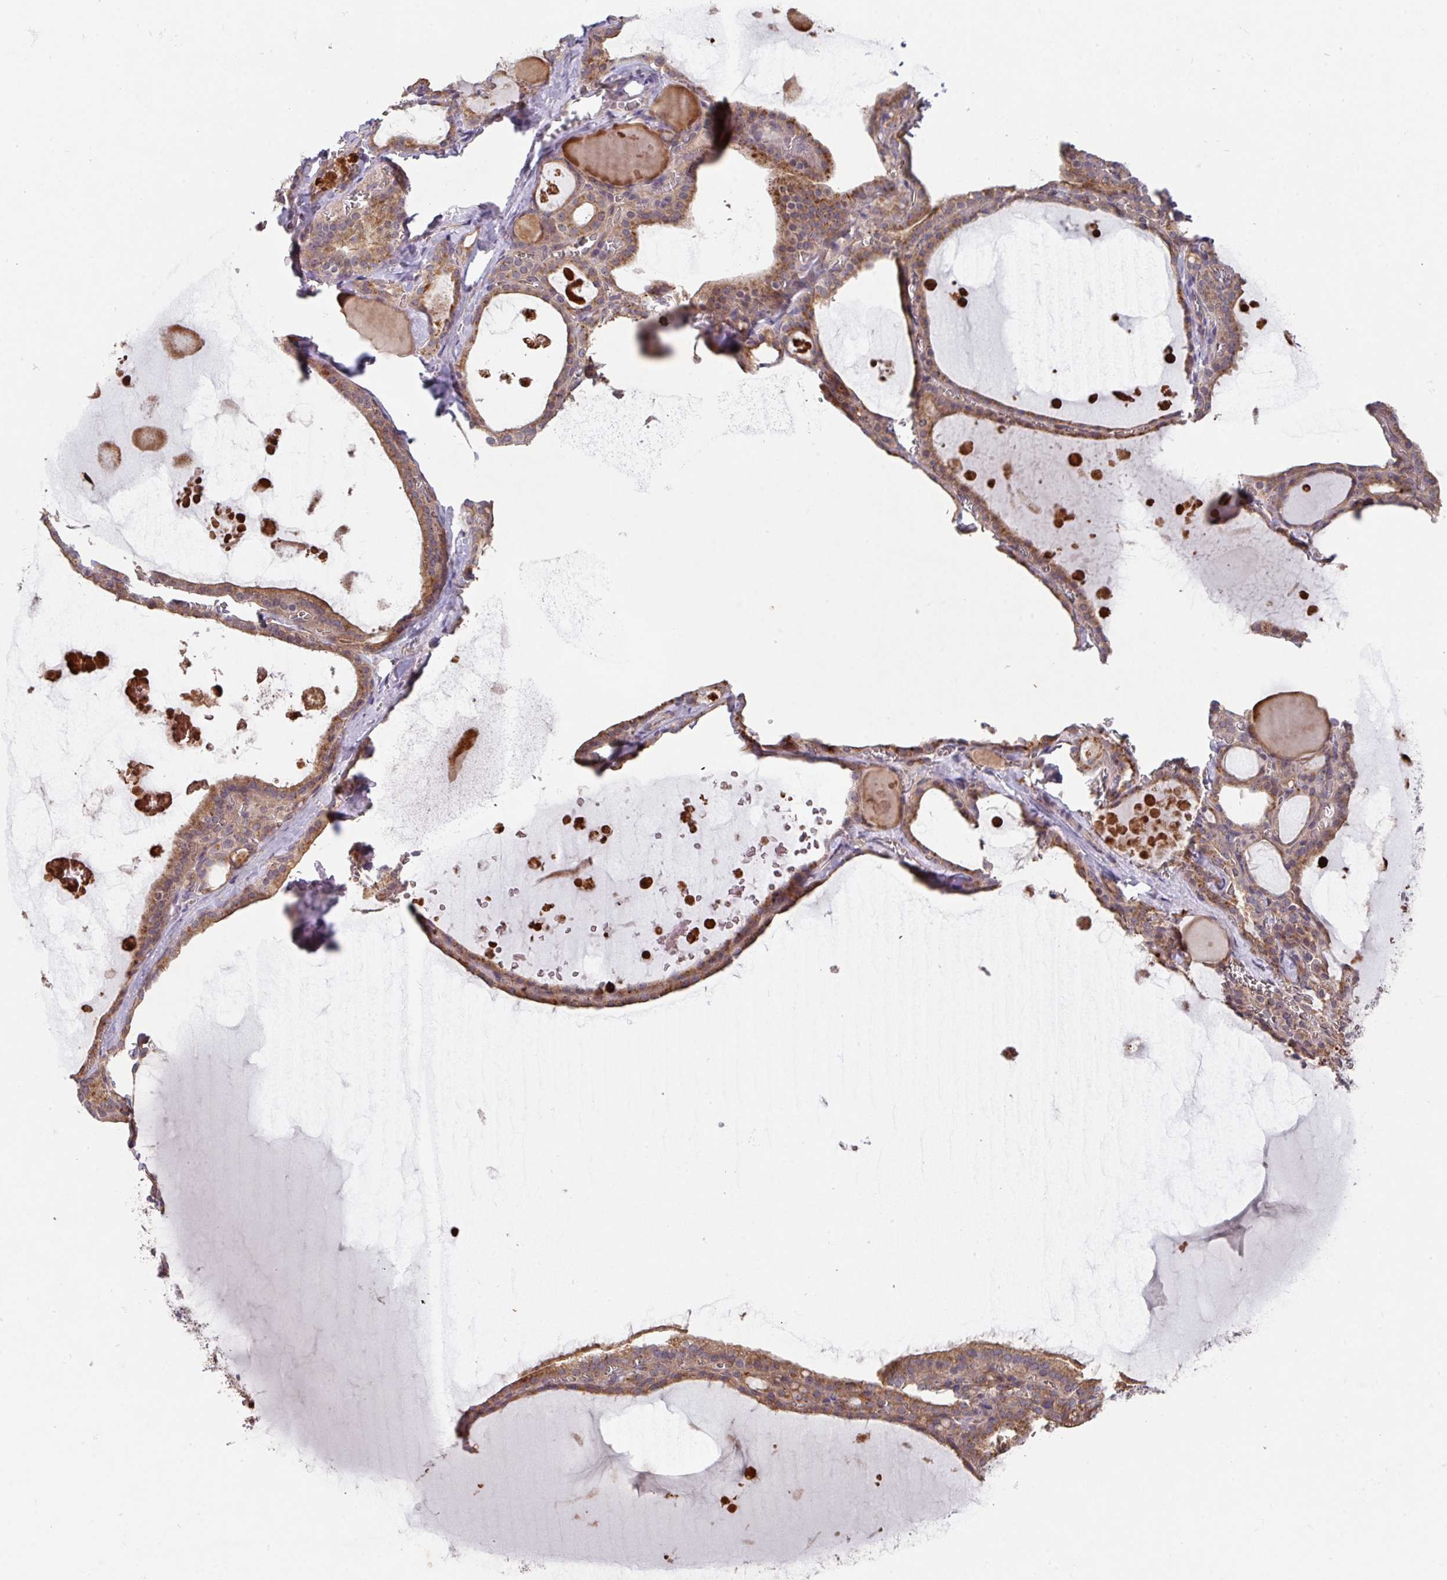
{"staining": {"intensity": "strong", "quantity": "25%-75%", "location": "cytoplasmic/membranous"}, "tissue": "thyroid gland", "cell_type": "Glandular cells", "image_type": "normal", "snomed": [{"axis": "morphology", "description": "Normal tissue, NOS"}, {"axis": "topography", "description": "Thyroid gland"}], "caption": "Thyroid gland stained with DAB immunohistochemistry (IHC) reveals high levels of strong cytoplasmic/membranous expression in approximately 25%-75% of glandular cells. (brown staining indicates protein expression, while blue staining denotes nuclei).", "gene": "TRIM14", "patient": {"sex": "male", "age": 56}}